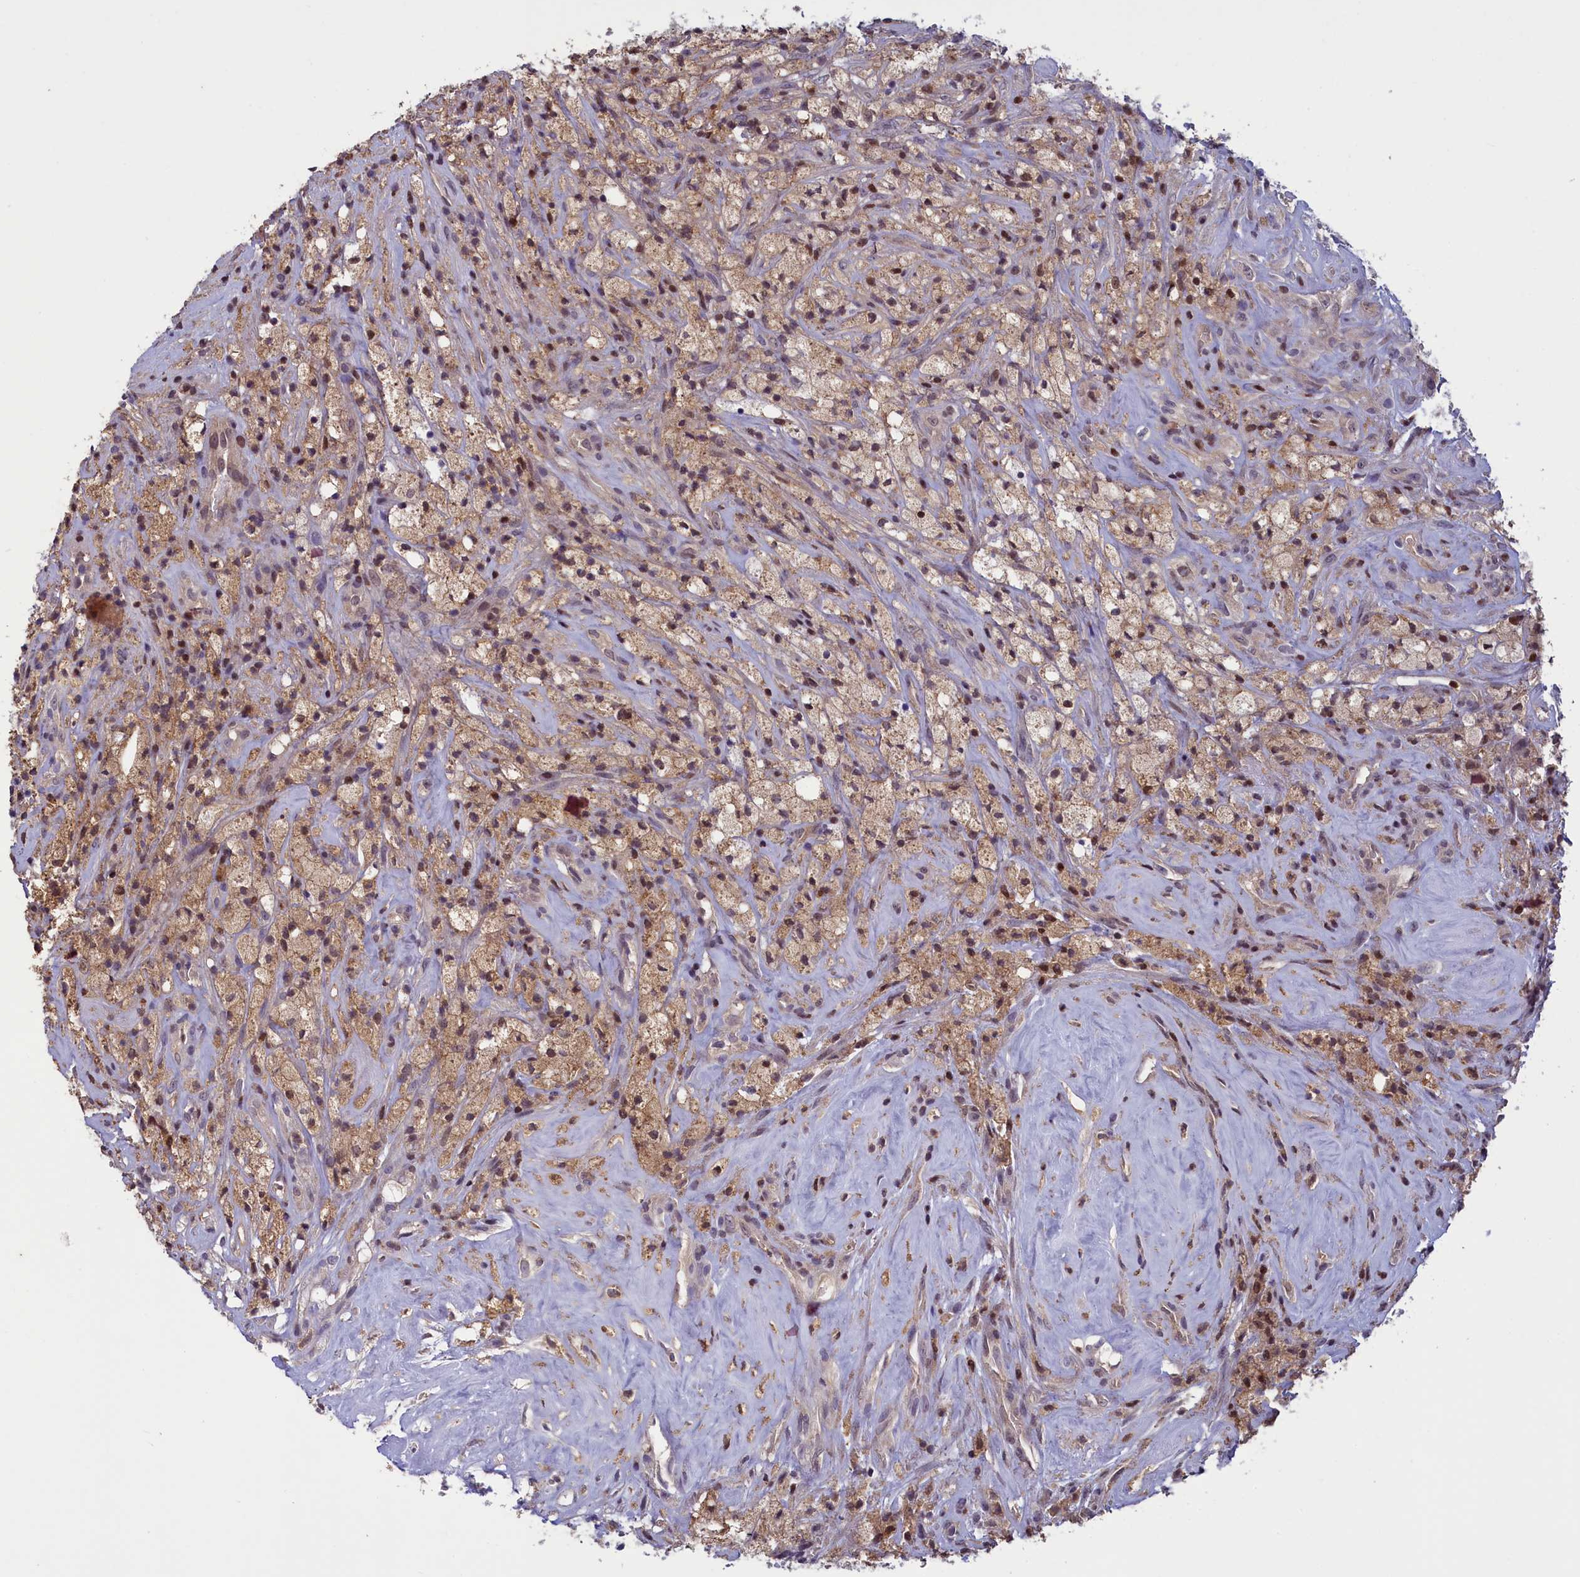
{"staining": {"intensity": "weak", "quantity": "25%-75%", "location": "cytoplasmic/membranous,nuclear"}, "tissue": "glioma", "cell_type": "Tumor cells", "image_type": "cancer", "snomed": [{"axis": "morphology", "description": "Glioma, malignant, High grade"}, {"axis": "topography", "description": "Brain"}], "caption": "Immunohistochemical staining of human glioma exhibits low levels of weak cytoplasmic/membranous and nuclear staining in about 25%-75% of tumor cells.", "gene": "NUBP1", "patient": {"sex": "male", "age": 69}}